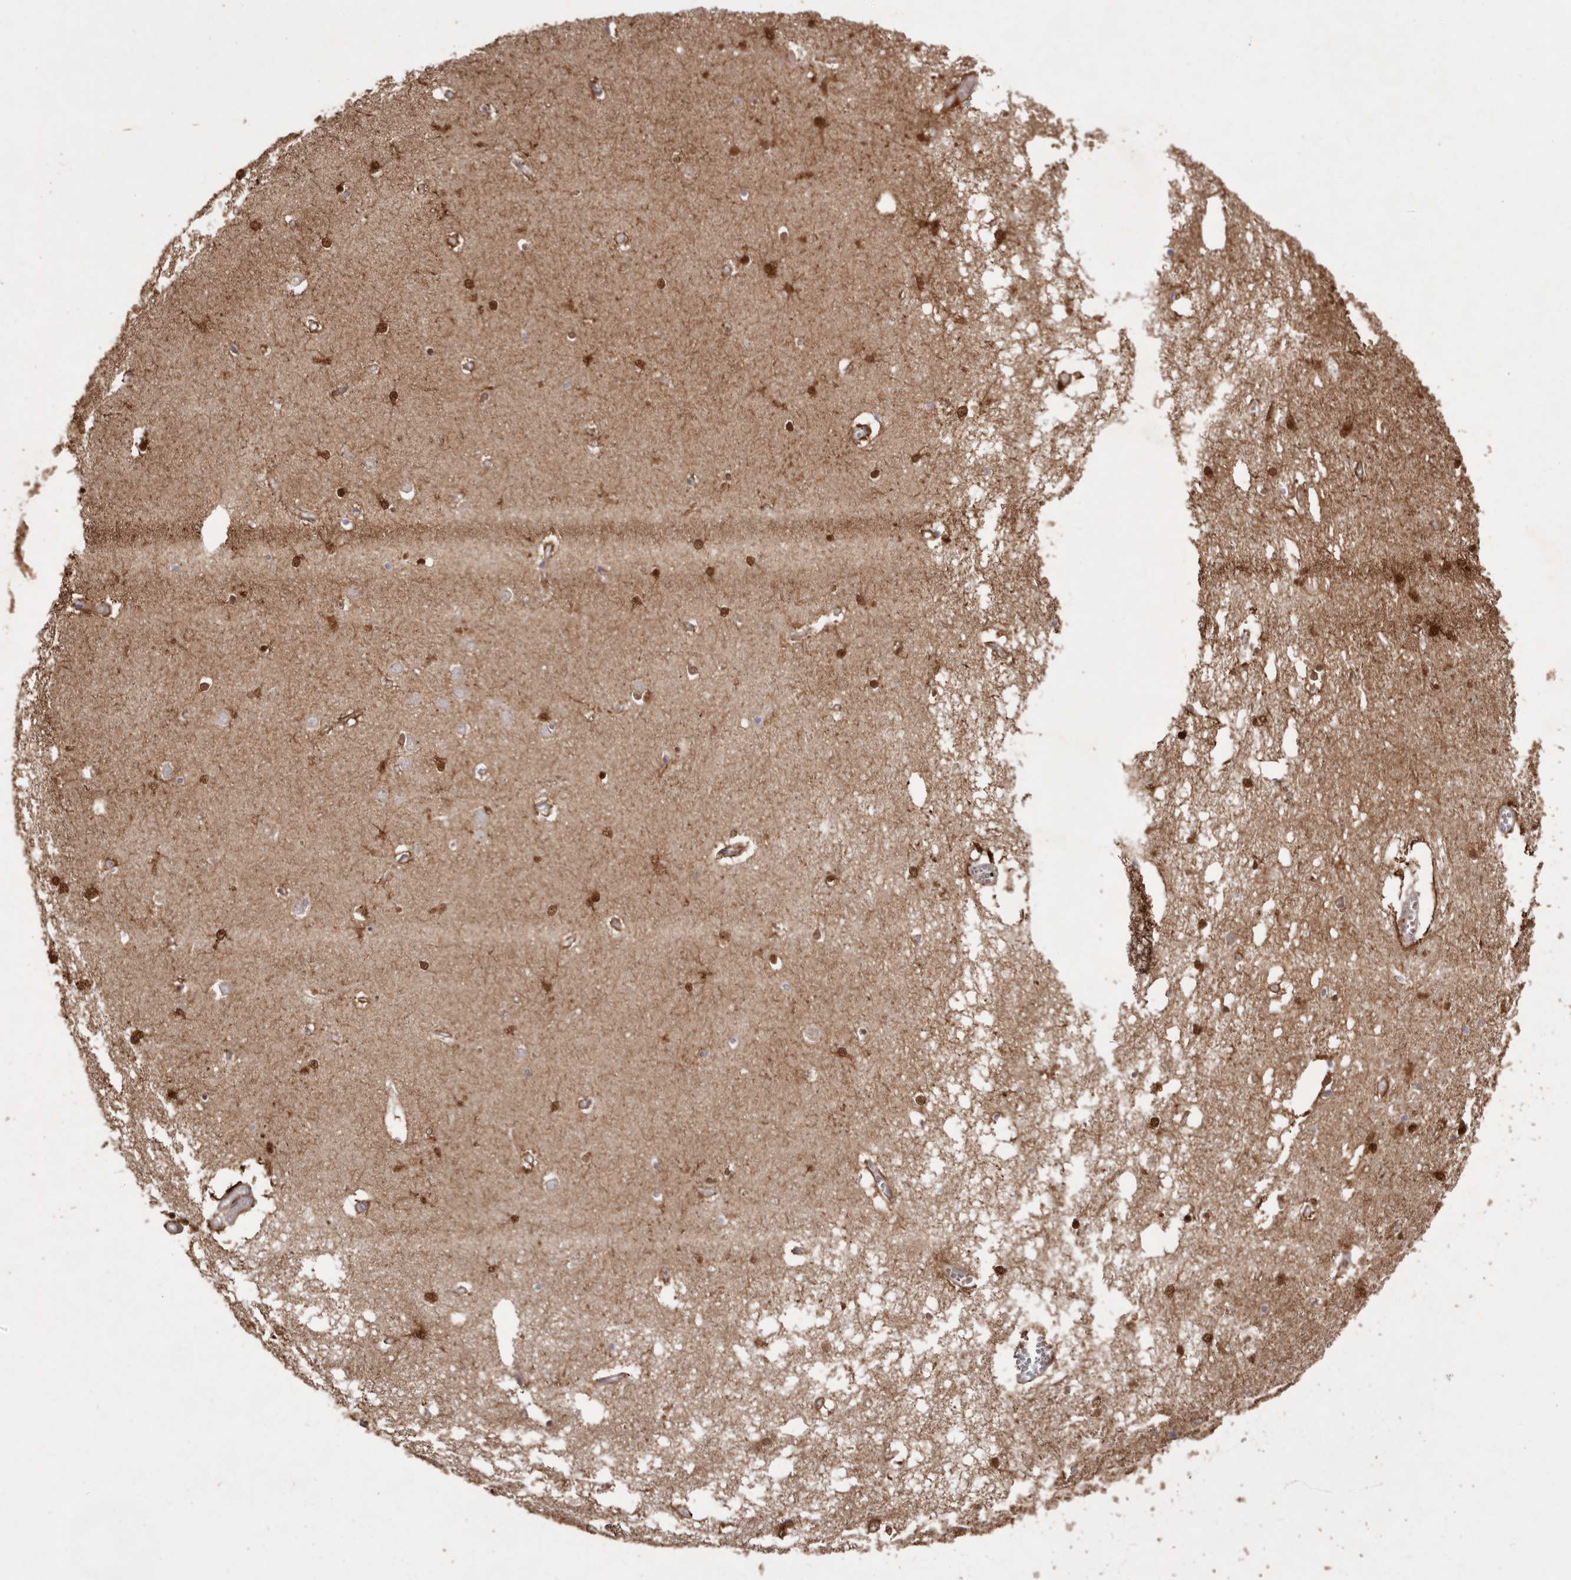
{"staining": {"intensity": "strong", "quantity": ">75%", "location": "cytoplasmic/membranous,nuclear"}, "tissue": "hippocampus", "cell_type": "Glial cells", "image_type": "normal", "snomed": [{"axis": "morphology", "description": "Normal tissue, NOS"}, {"axis": "topography", "description": "Hippocampus"}], "caption": "DAB immunohistochemical staining of normal human hippocampus displays strong cytoplasmic/membranous,nuclear protein positivity in about >75% of glial cells. The staining was performed using DAB (3,3'-diaminobenzidine) to visualize the protein expression in brown, while the nuclei were stained in blue with hematoxylin (Magnification: 20x).", "gene": "GFOD1", "patient": {"sex": "male", "age": 70}}